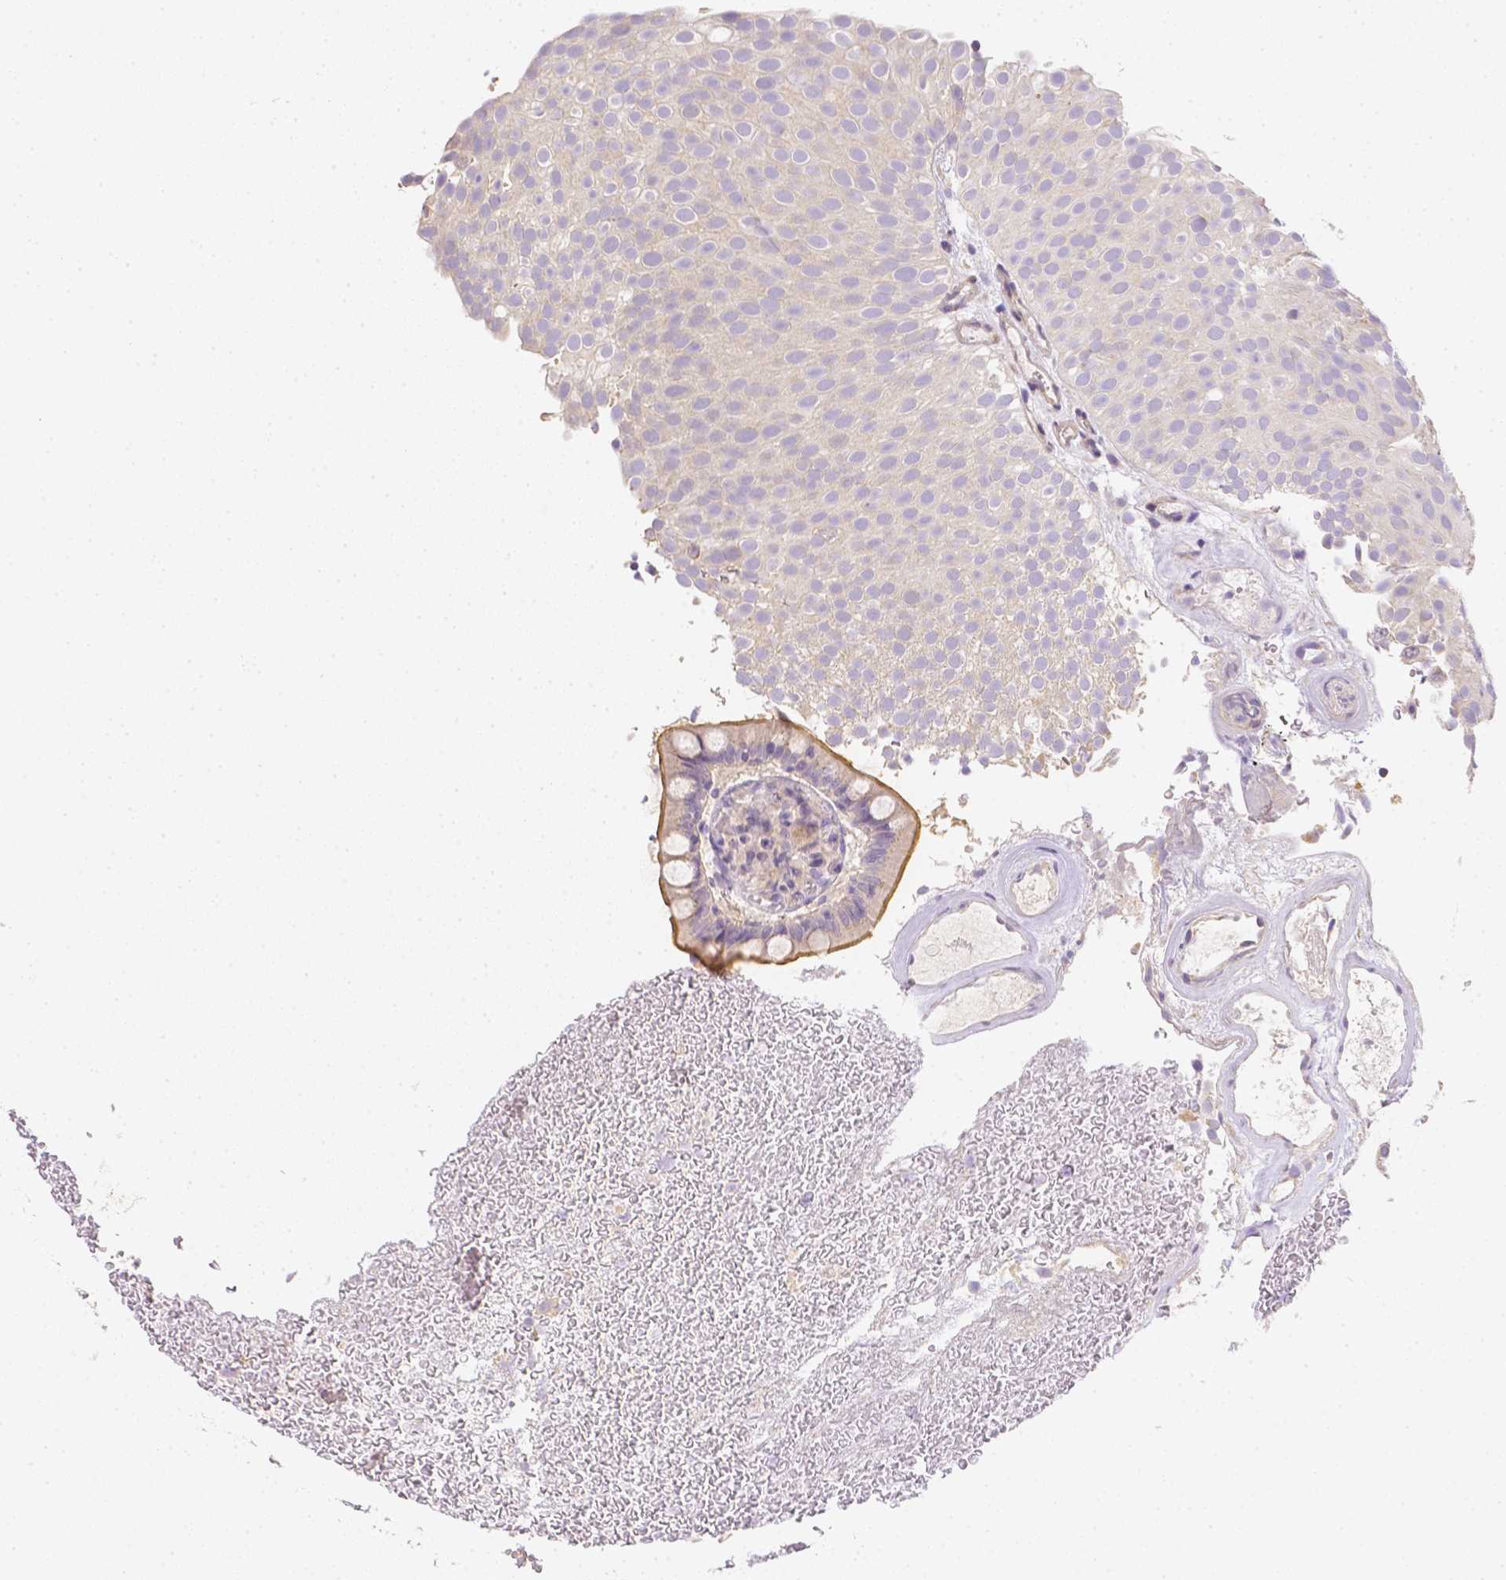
{"staining": {"intensity": "negative", "quantity": "none", "location": "none"}, "tissue": "urothelial cancer", "cell_type": "Tumor cells", "image_type": "cancer", "snomed": [{"axis": "morphology", "description": "Urothelial carcinoma, Low grade"}, {"axis": "topography", "description": "Urinary bladder"}], "caption": "Immunohistochemistry of urothelial carcinoma (low-grade) demonstrates no positivity in tumor cells.", "gene": "C10orf67", "patient": {"sex": "male", "age": 78}}